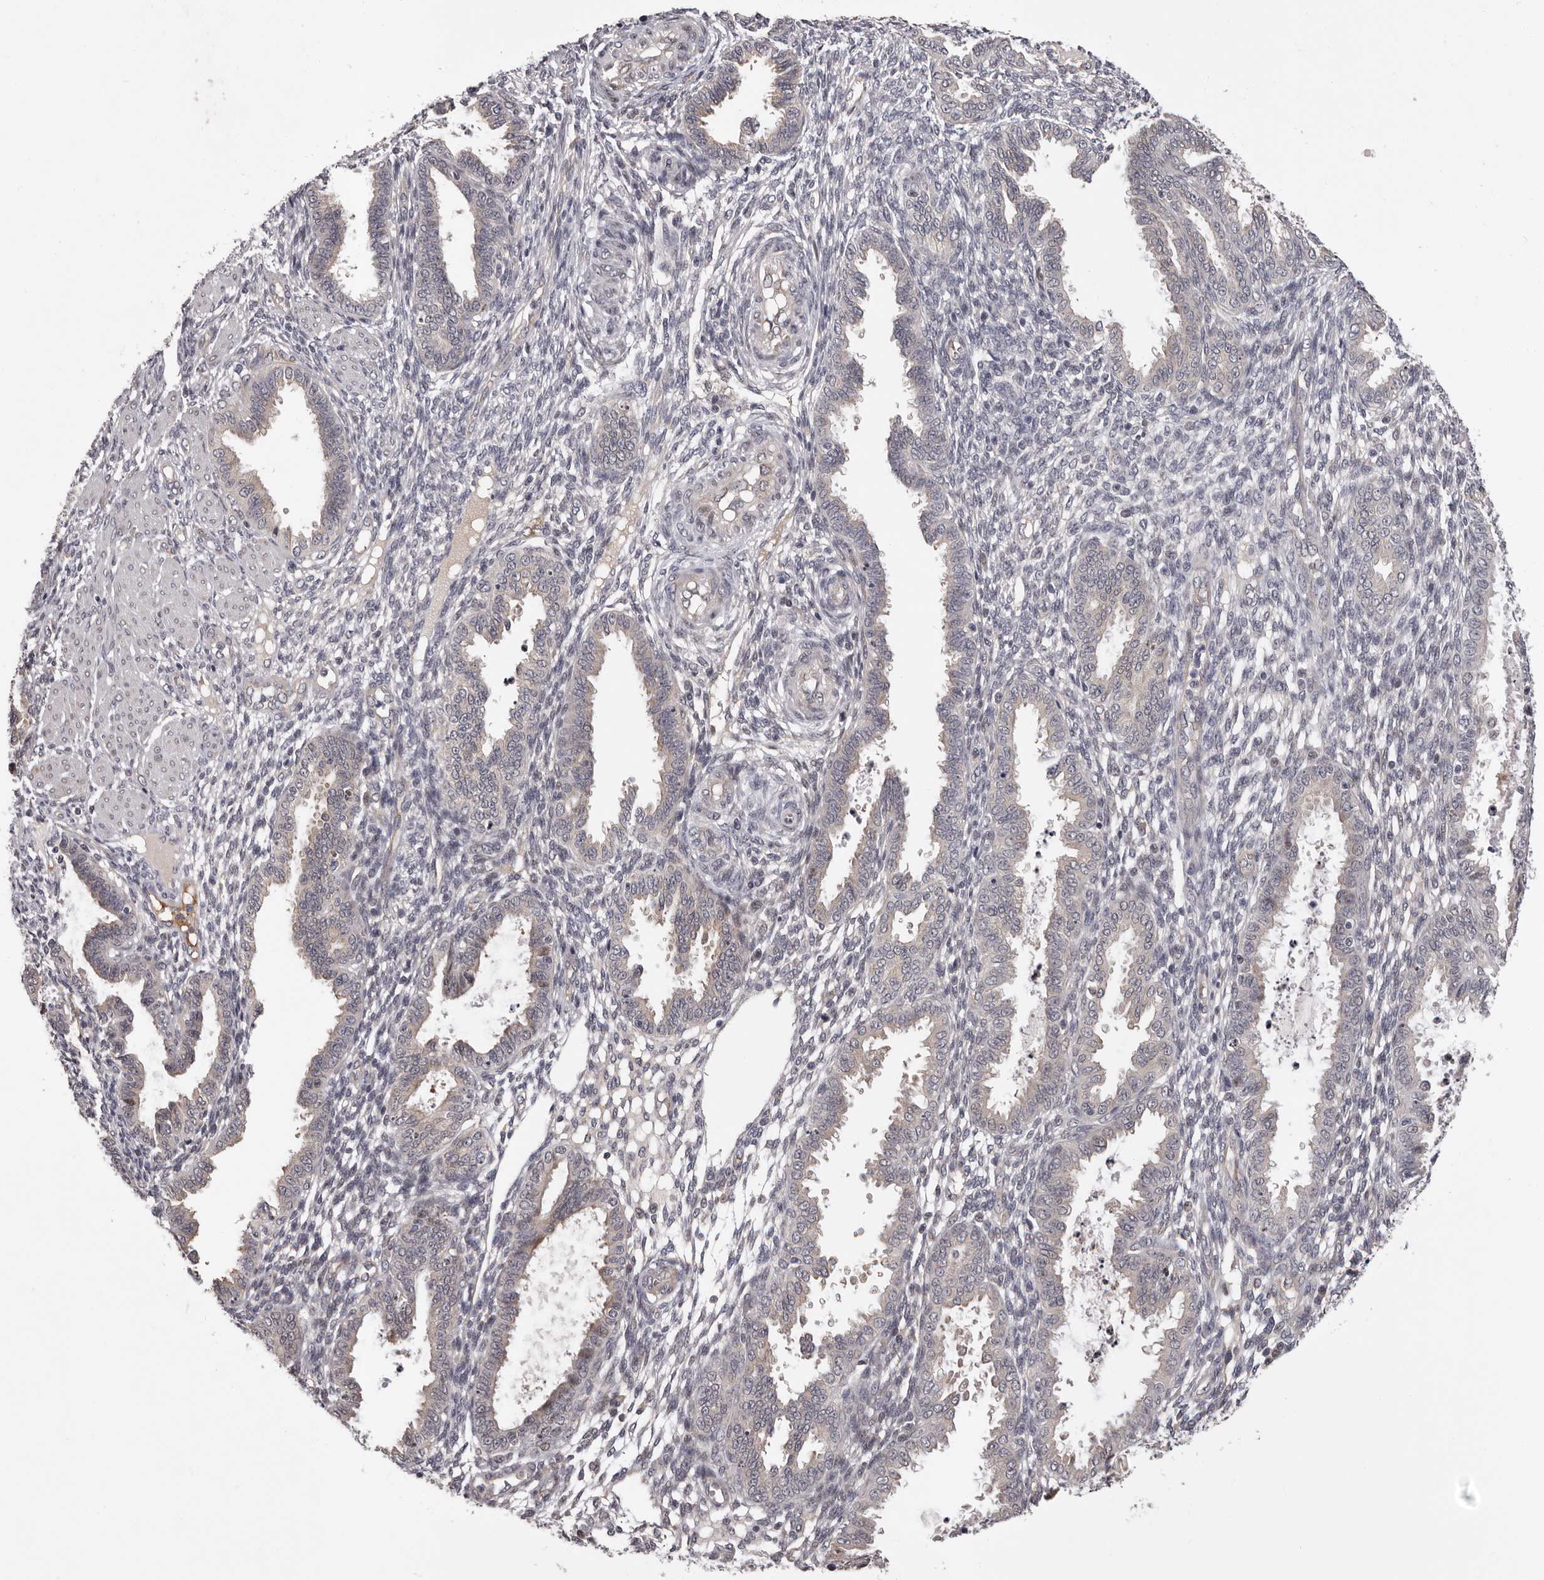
{"staining": {"intensity": "weak", "quantity": "<25%", "location": "cytoplasmic/membranous,nuclear"}, "tissue": "endometrium", "cell_type": "Cells in endometrial stroma", "image_type": "normal", "snomed": [{"axis": "morphology", "description": "Normal tissue, NOS"}, {"axis": "topography", "description": "Endometrium"}], "caption": "Immunohistochemistry (IHC) histopathology image of normal endometrium: human endometrium stained with DAB exhibits no significant protein expression in cells in endometrial stroma. (Brightfield microscopy of DAB (3,3'-diaminobenzidine) immunohistochemistry (IHC) at high magnification).", "gene": "MED8", "patient": {"sex": "female", "age": 33}}